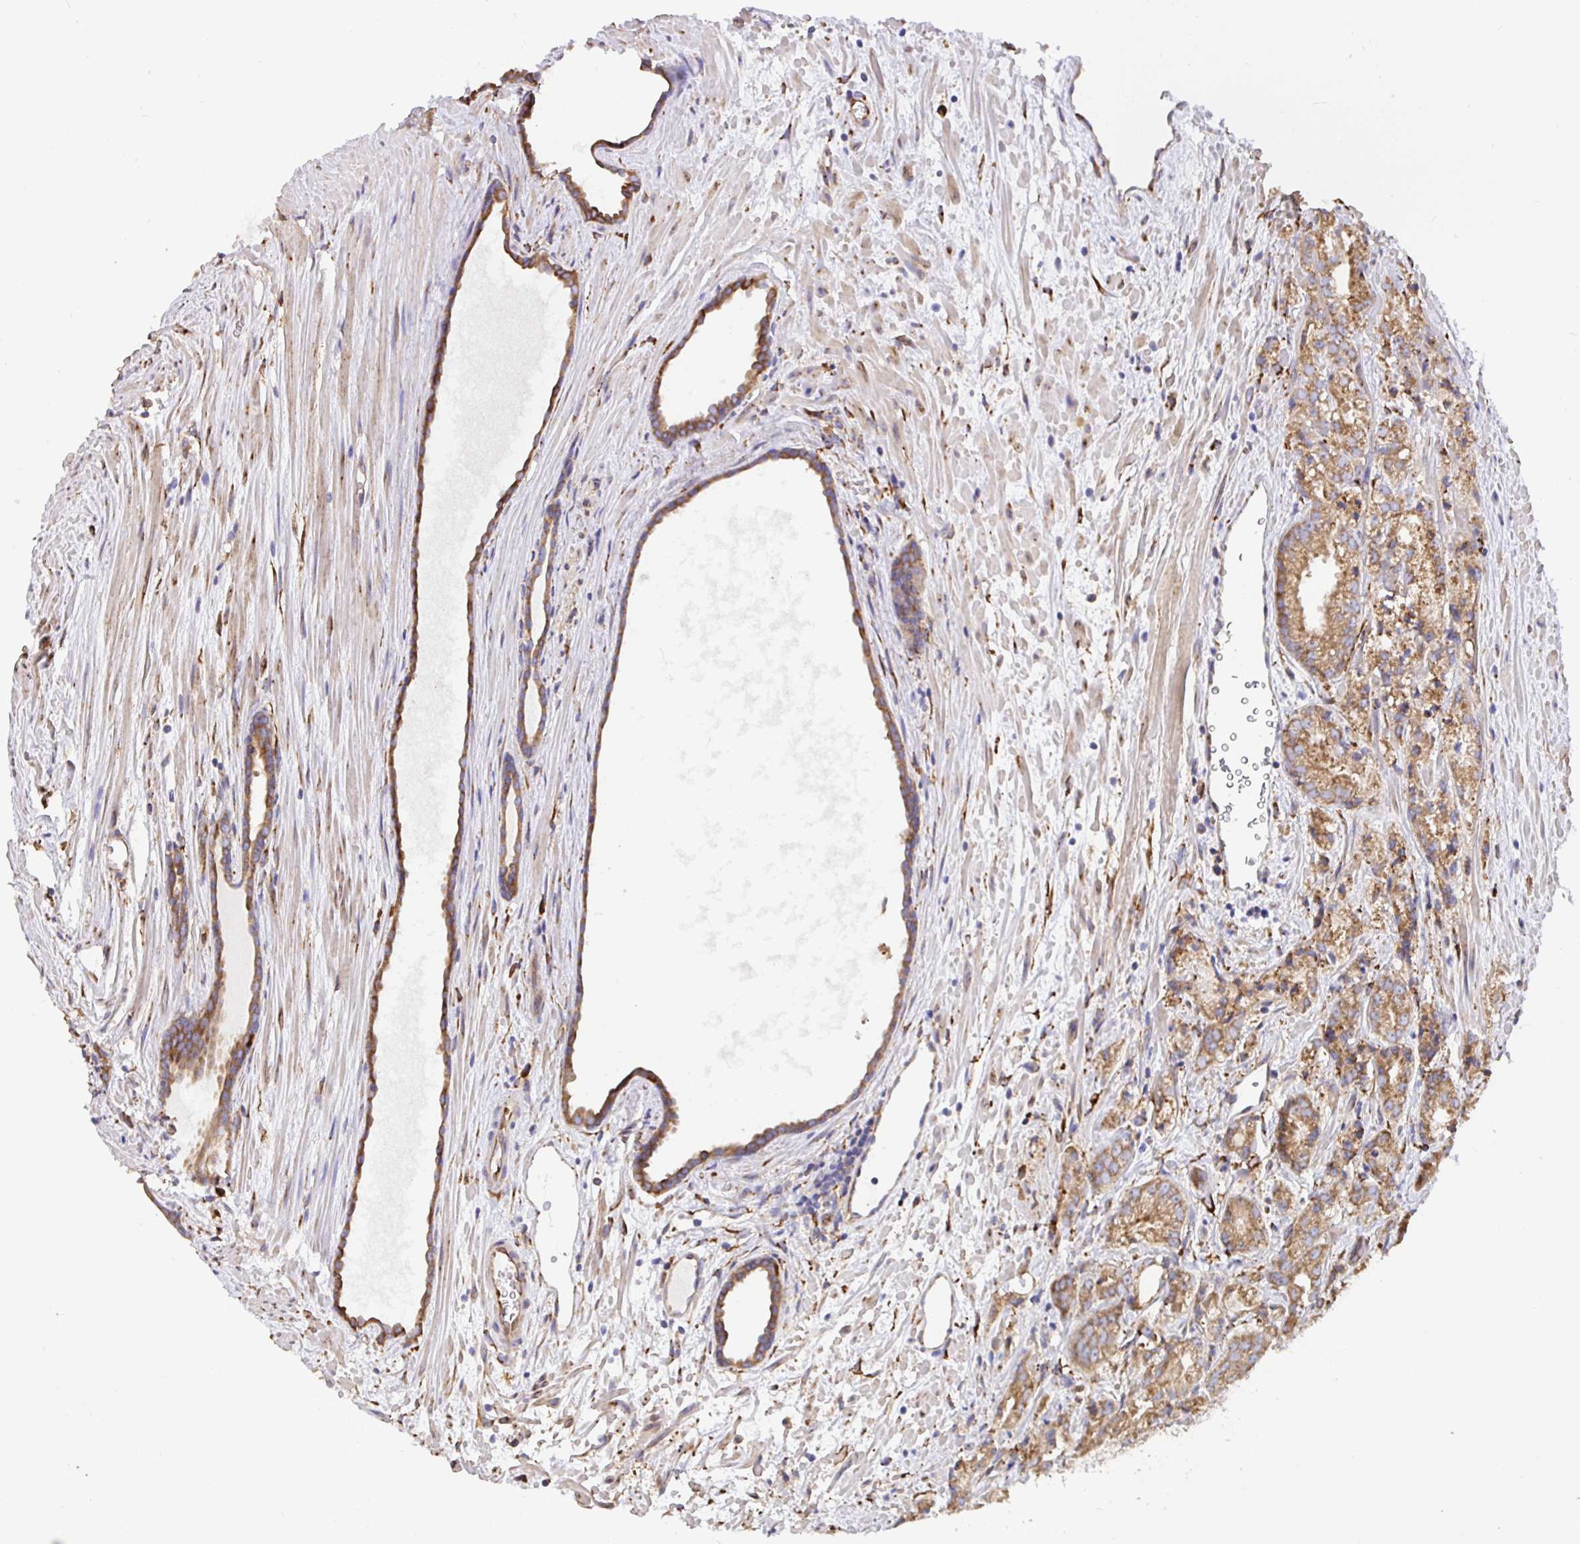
{"staining": {"intensity": "moderate", "quantity": ">75%", "location": "cytoplasmic/membranous"}, "tissue": "prostate cancer", "cell_type": "Tumor cells", "image_type": "cancer", "snomed": [{"axis": "morphology", "description": "Adenocarcinoma, High grade"}, {"axis": "topography", "description": "Prostate"}], "caption": "Moderate cytoplasmic/membranous protein positivity is present in about >75% of tumor cells in prostate cancer. (brown staining indicates protein expression, while blue staining denotes nuclei).", "gene": "MAOA", "patient": {"sex": "male", "age": 68}}